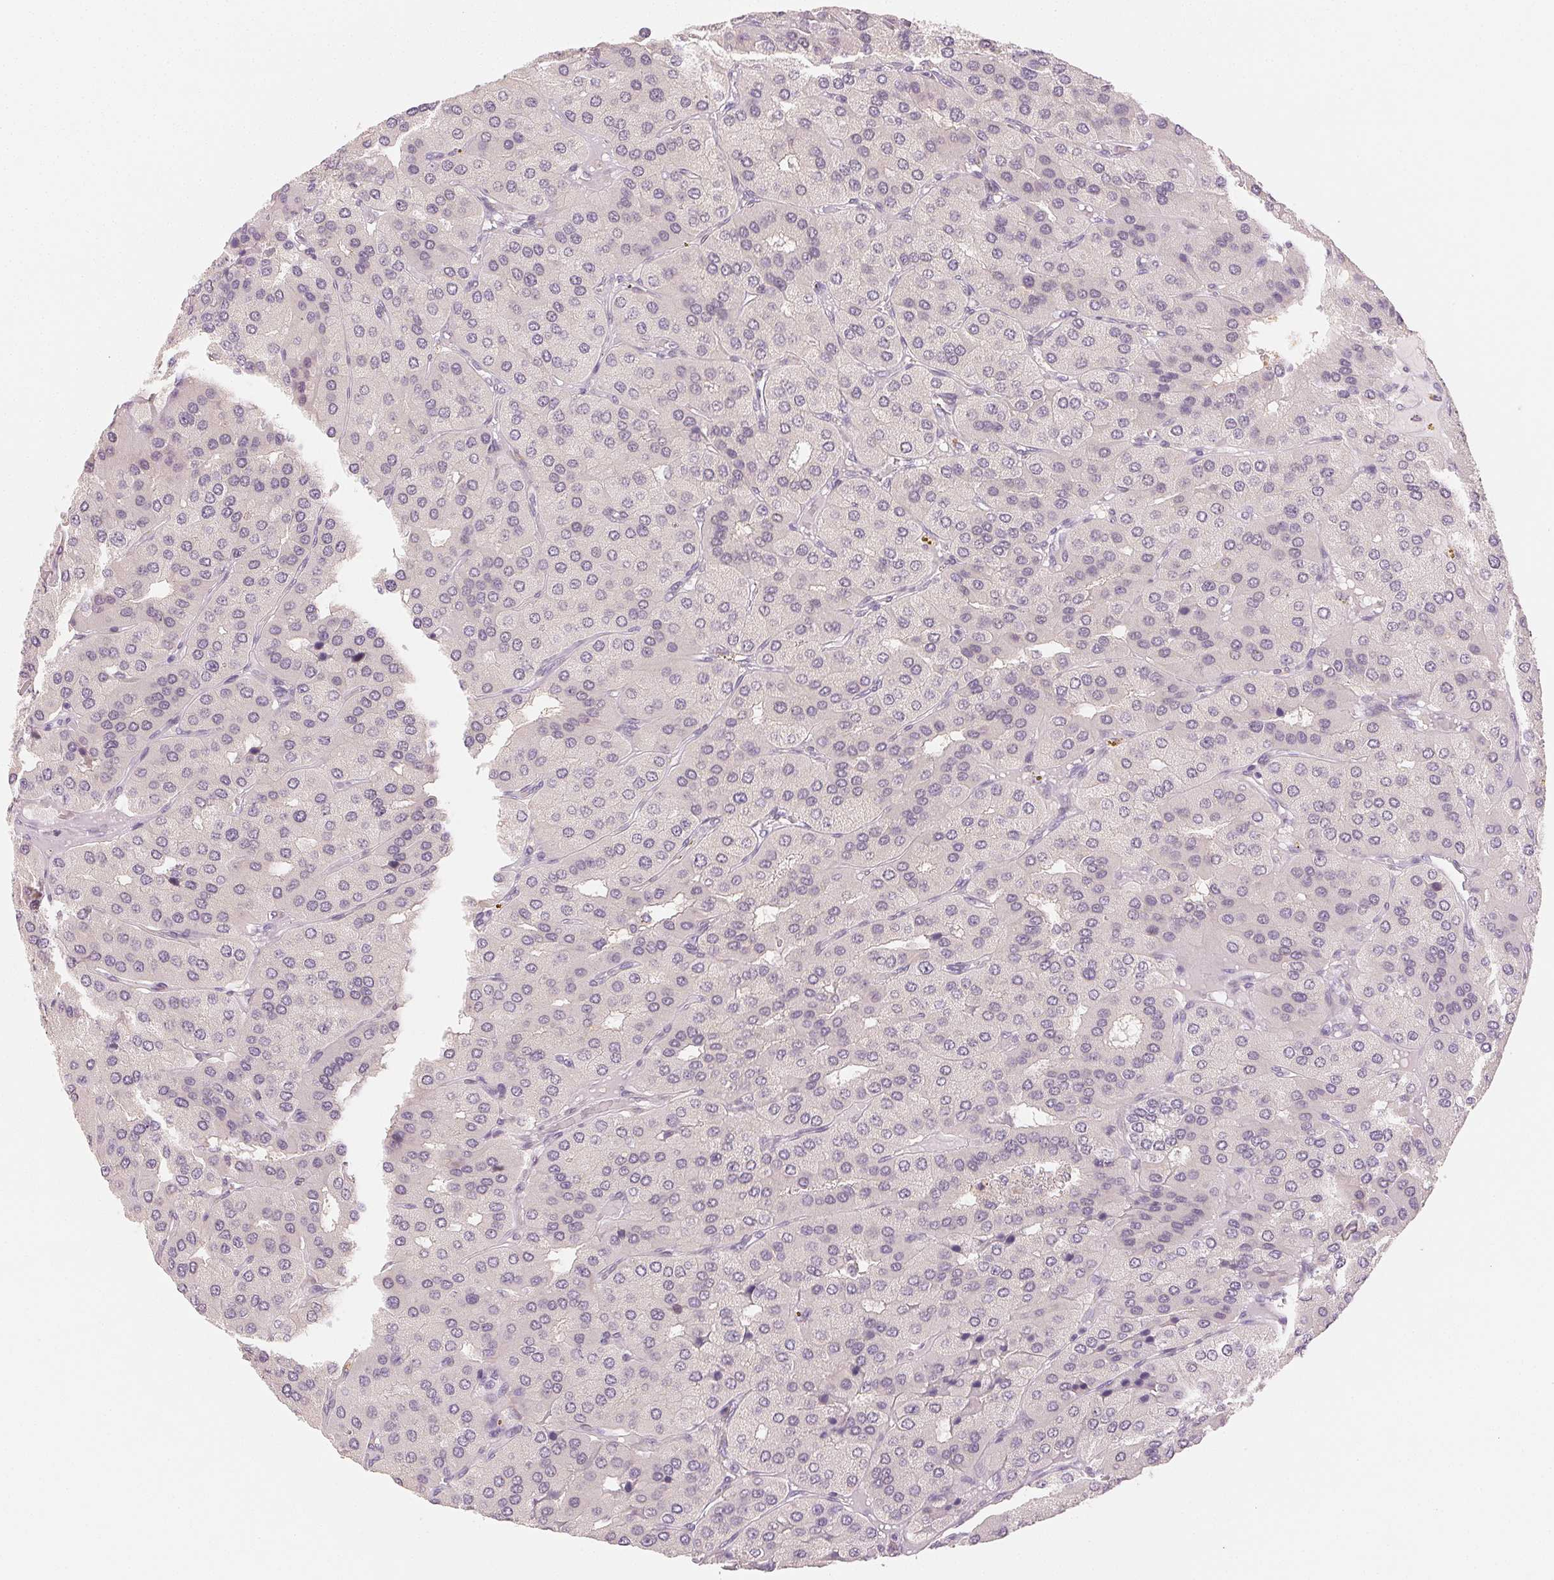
{"staining": {"intensity": "negative", "quantity": "none", "location": "none"}, "tissue": "parathyroid gland", "cell_type": "Glandular cells", "image_type": "normal", "snomed": [{"axis": "morphology", "description": "Normal tissue, NOS"}, {"axis": "morphology", "description": "Adenoma, NOS"}, {"axis": "topography", "description": "Parathyroid gland"}], "caption": "Immunohistochemistry of unremarkable parathyroid gland displays no staining in glandular cells. (Immunohistochemistry, brightfield microscopy, high magnification).", "gene": "MAP1LC3A", "patient": {"sex": "female", "age": 86}}